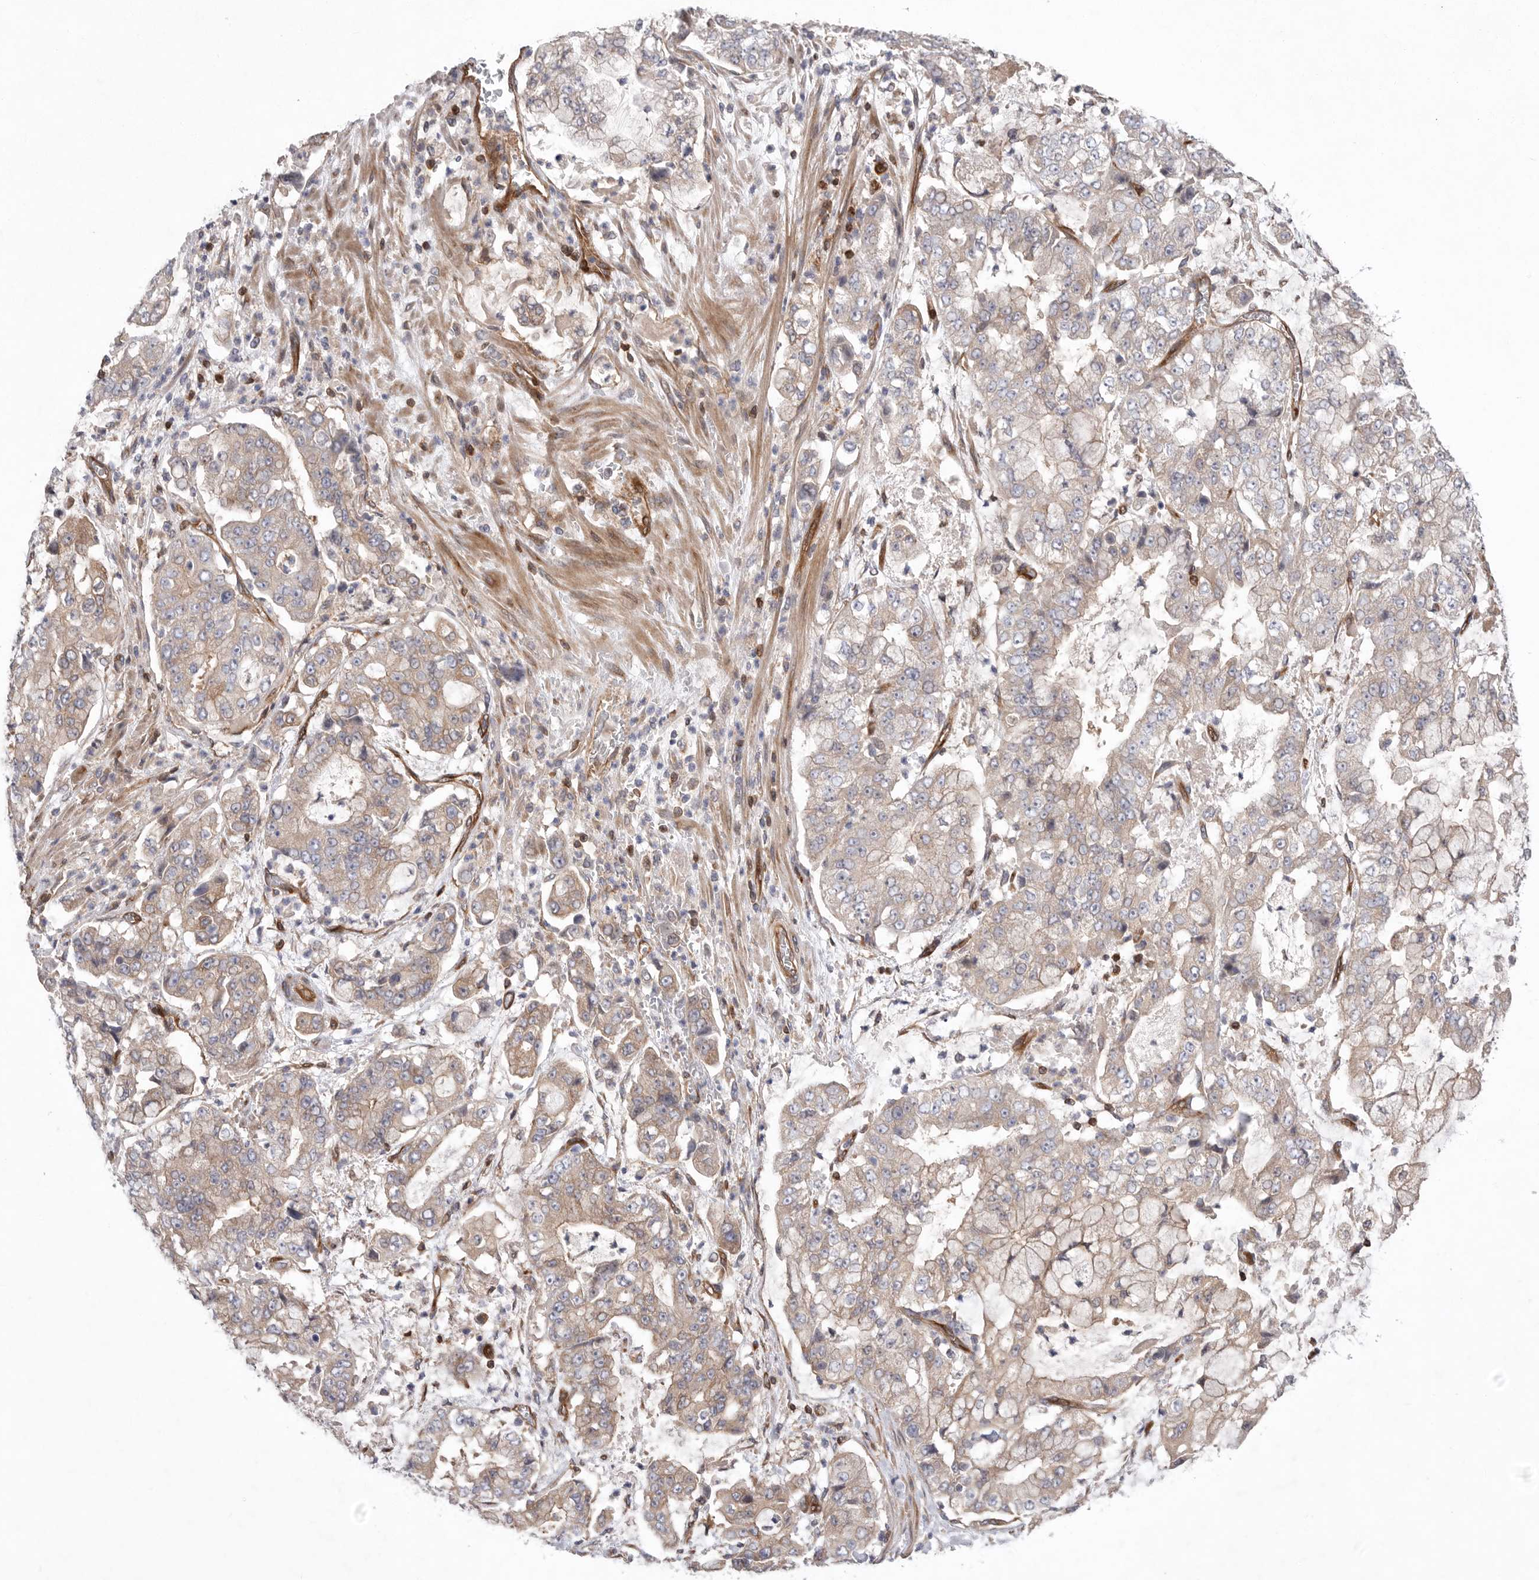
{"staining": {"intensity": "weak", "quantity": "25%-75%", "location": "cytoplasmic/membranous"}, "tissue": "stomach cancer", "cell_type": "Tumor cells", "image_type": "cancer", "snomed": [{"axis": "morphology", "description": "Adenocarcinoma, NOS"}, {"axis": "topography", "description": "Stomach"}], "caption": "This photomicrograph reveals immunohistochemistry staining of stomach cancer (adenocarcinoma), with low weak cytoplasmic/membranous expression in about 25%-75% of tumor cells.", "gene": "PRKCH", "patient": {"sex": "male", "age": 76}}